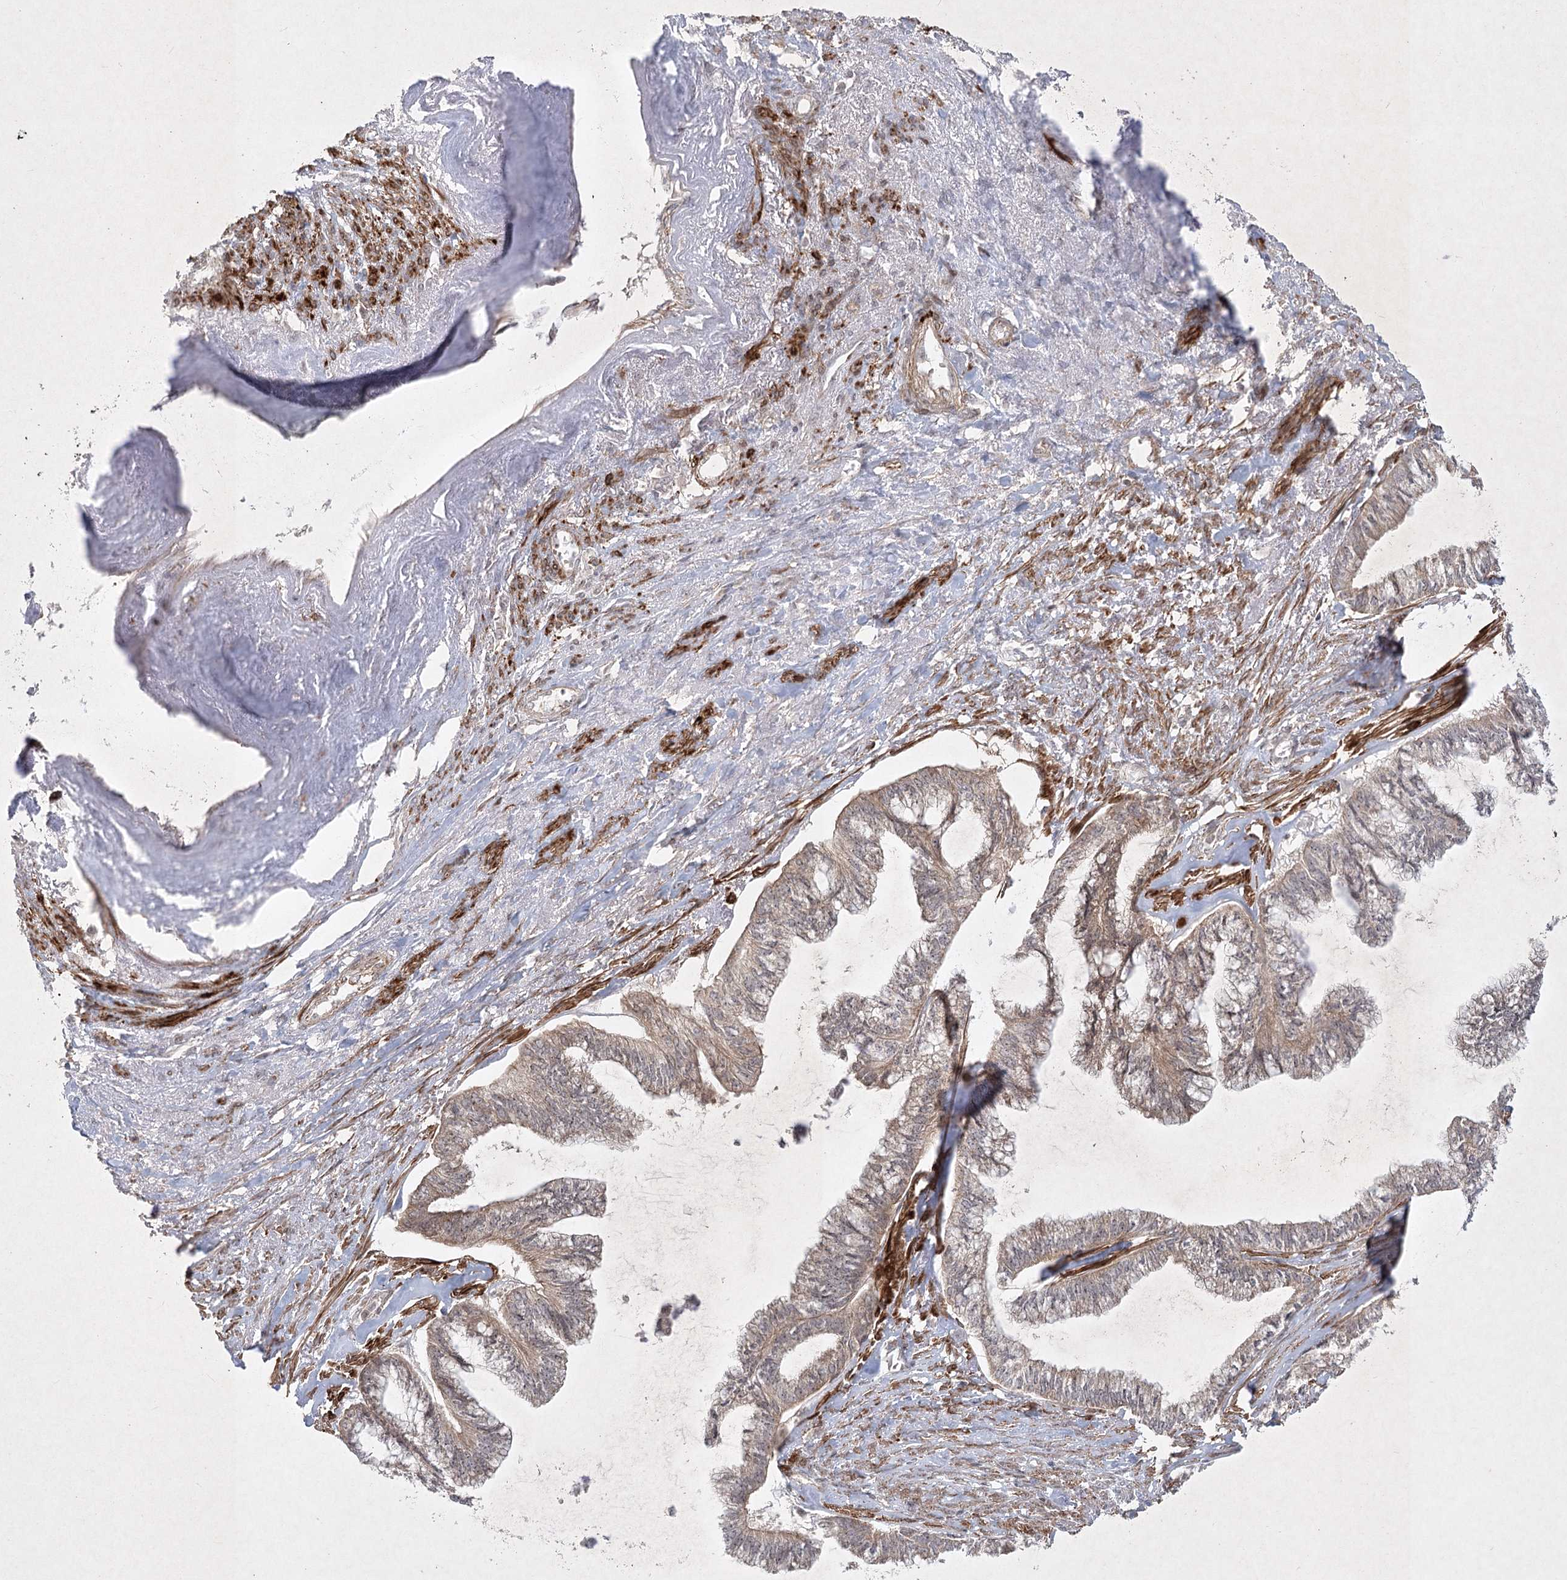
{"staining": {"intensity": "weak", "quantity": "25%-75%", "location": "cytoplasmic/membranous"}, "tissue": "endometrial cancer", "cell_type": "Tumor cells", "image_type": "cancer", "snomed": [{"axis": "morphology", "description": "Adenocarcinoma, NOS"}, {"axis": "topography", "description": "Endometrium"}], "caption": "Endometrial cancer (adenocarcinoma) stained with IHC displays weak cytoplasmic/membranous positivity in about 25%-75% of tumor cells.", "gene": "SH2D3A", "patient": {"sex": "female", "age": 86}}